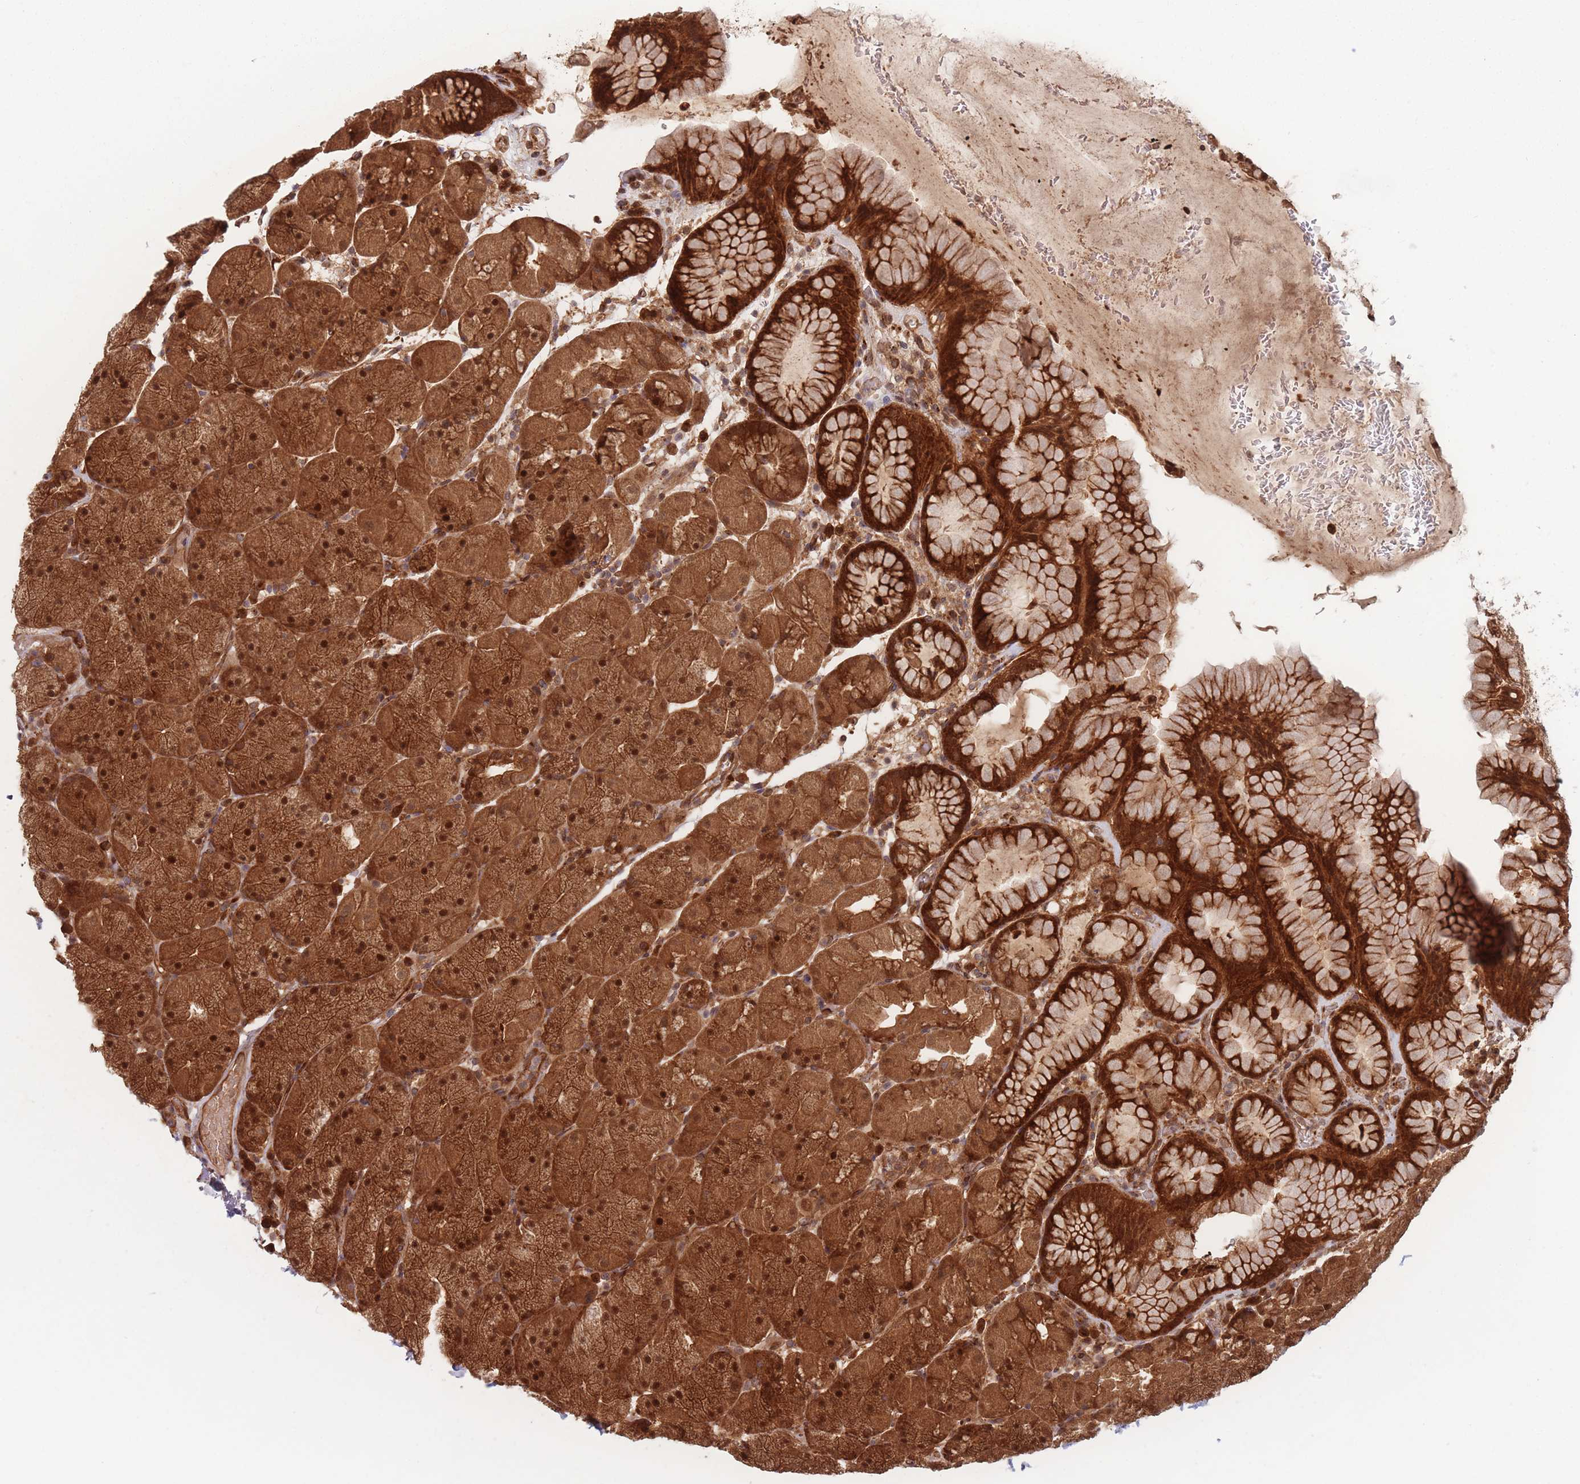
{"staining": {"intensity": "strong", "quantity": ">75%", "location": "cytoplasmic/membranous,nuclear"}, "tissue": "stomach", "cell_type": "Glandular cells", "image_type": "normal", "snomed": [{"axis": "morphology", "description": "Normal tissue, NOS"}, {"axis": "topography", "description": "Stomach, upper"}, {"axis": "topography", "description": "Stomach, lower"}], "caption": "Protein staining of normal stomach demonstrates strong cytoplasmic/membranous,nuclear staining in approximately >75% of glandular cells.", "gene": "PODXL2", "patient": {"sex": "male", "age": 67}}